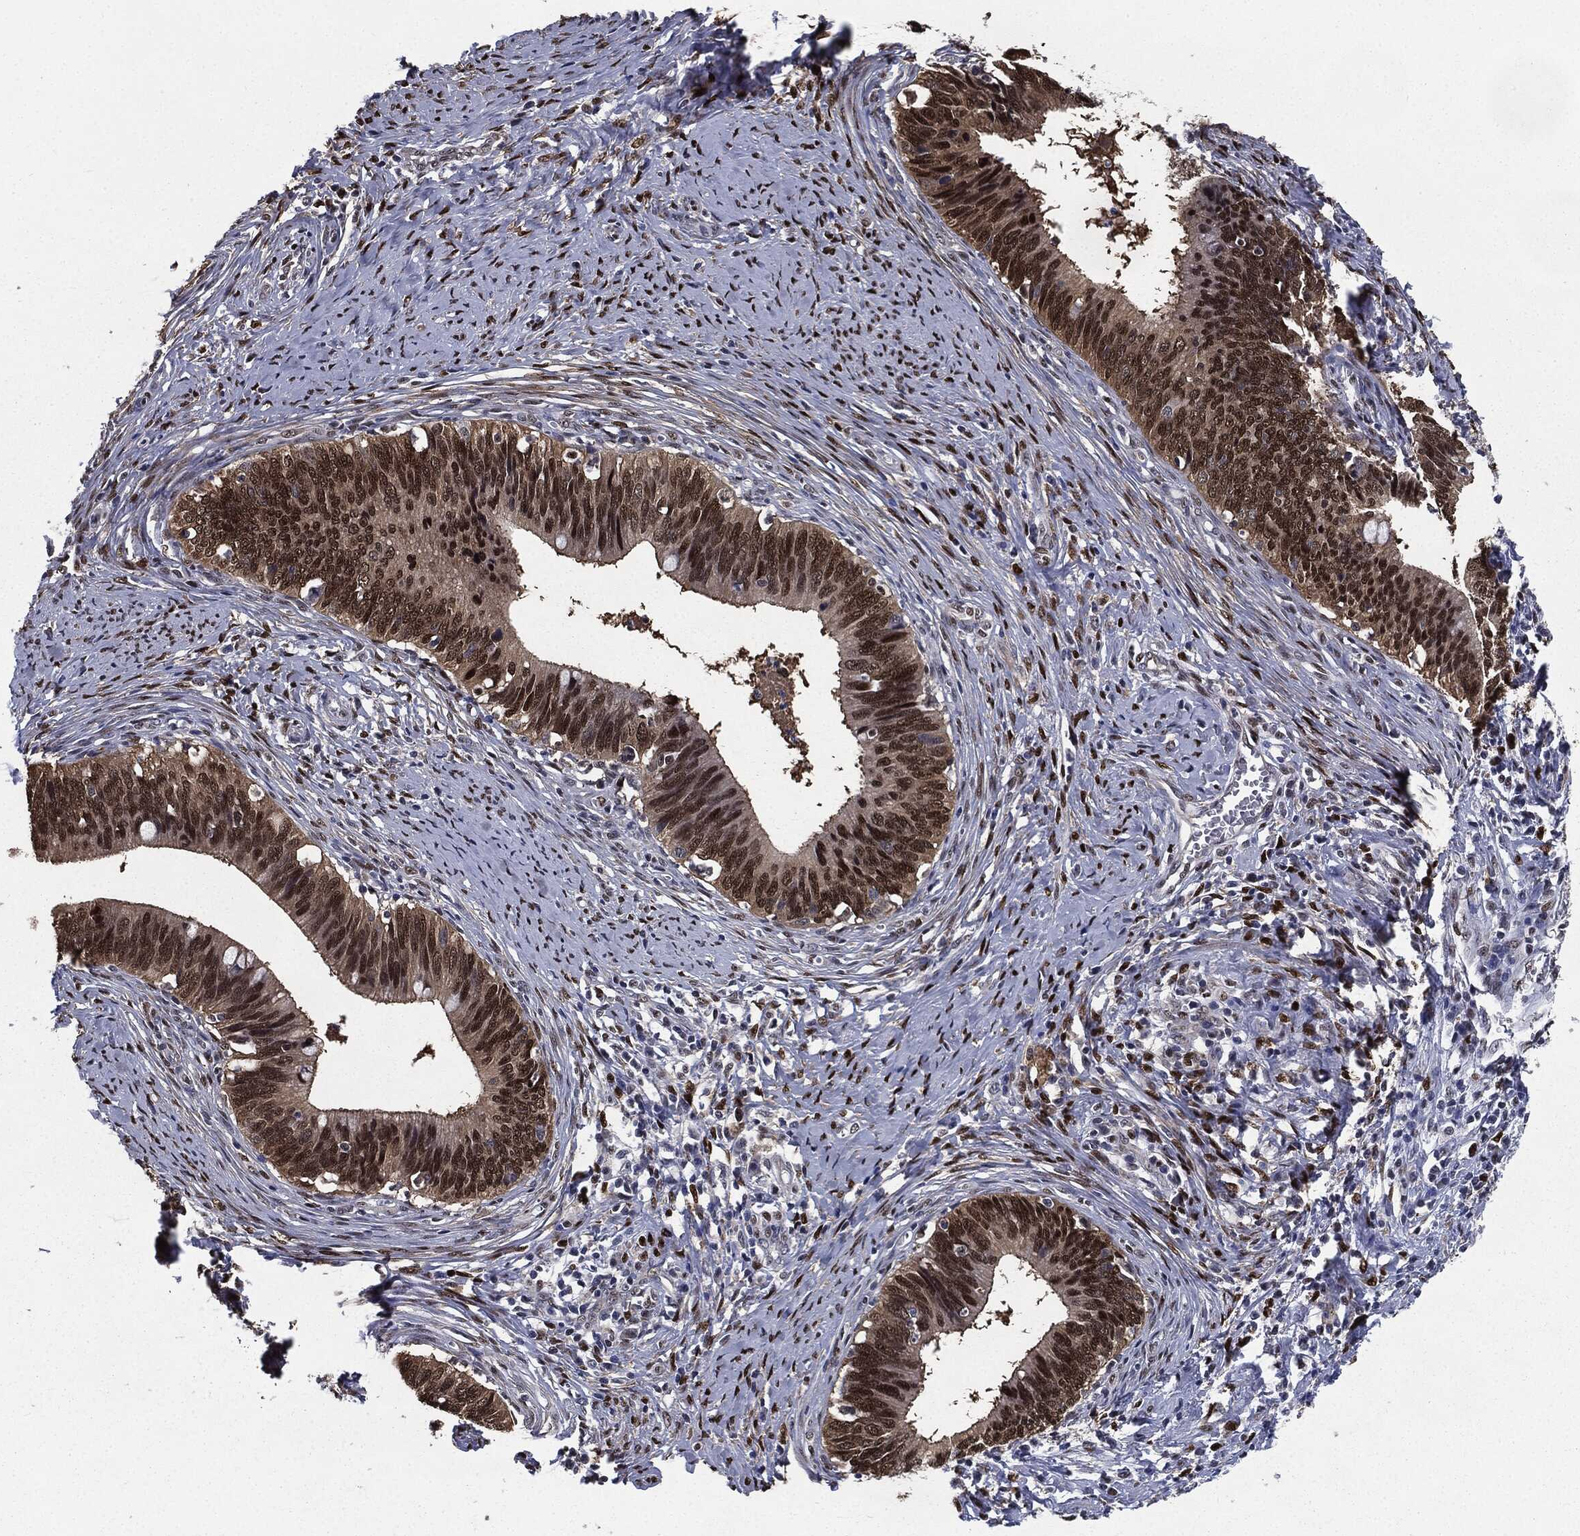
{"staining": {"intensity": "strong", "quantity": ">75%", "location": "nuclear"}, "tissue": "cervical cancer", "cell_type": "Tumor cells", "image_type": "cancer", "snomed": [{"axis": "morphology", "description": "Adenocarcinoma, NOS"}, {"axis": "topography", "description": "Cervix"}], "caption": "Cervical cancer (adenocarcinoma) tissue demonstrates strong nuclear staining in about >75% of tumor cells", "gene": "JUN", "patient": {"sex": "female", "age": 42}}